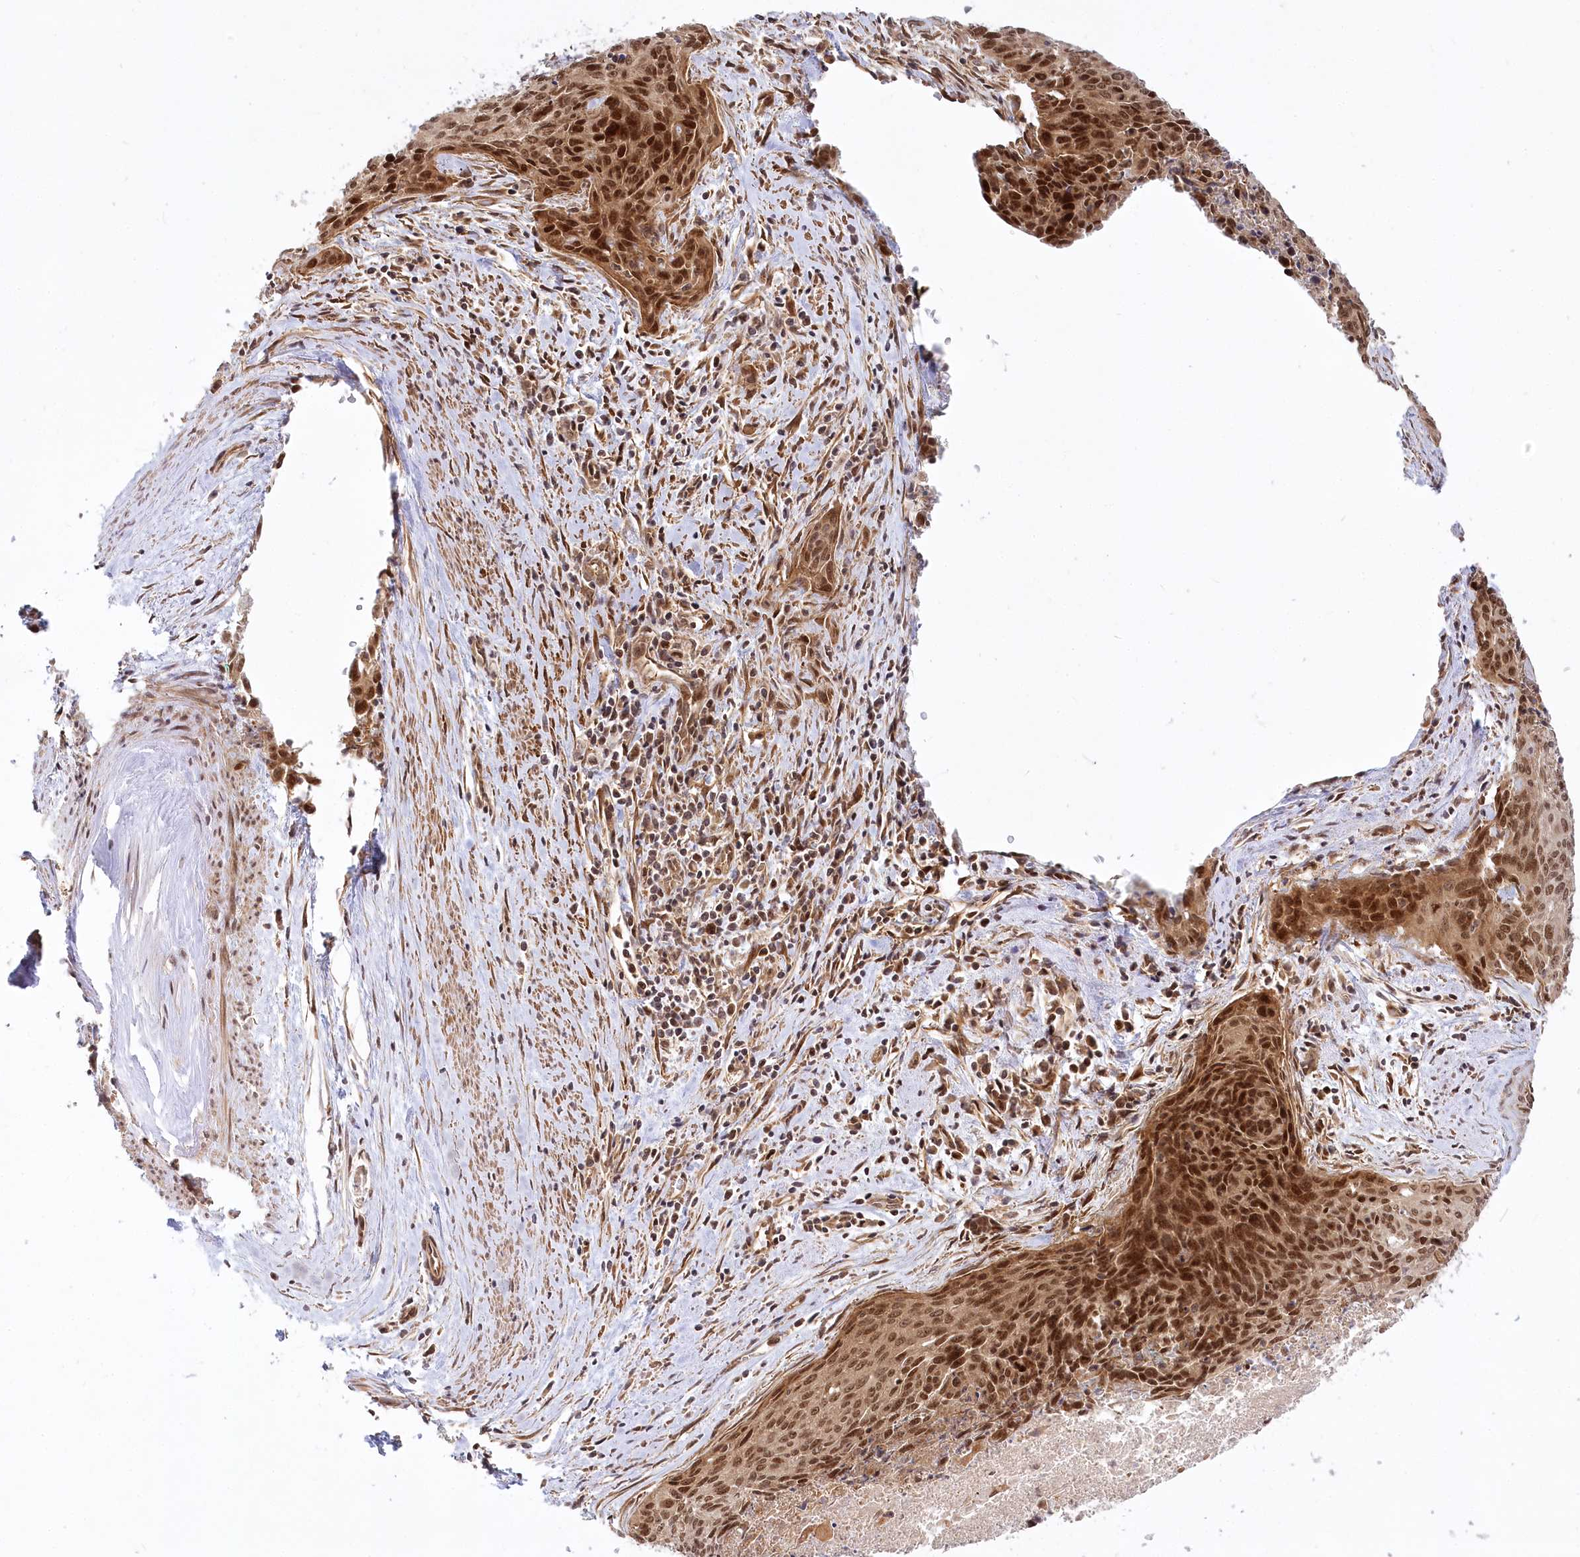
{"staining": {"intensity": "strong", "quantity": ">75%", "location": "cytoplasmic/membranous,nuclear"}, "tissue": "cervical cancer", "cell_type": "Tumor cells", "image_type": "cancer", "snomed": [{"axis": "morphology", "description": "Squamous cell carcinoma, NOS"}, {"axis": "topography", "description": "Cervix"}], "caption": "Immunohistochemical staining of human cervical cancer exhibits high levels of strong cytoplasmic/membranous and nuclear expression in approximately >75% of tumor cells.", "gene": "CEP70", "patient": {"sex": "female", "age": 55}}